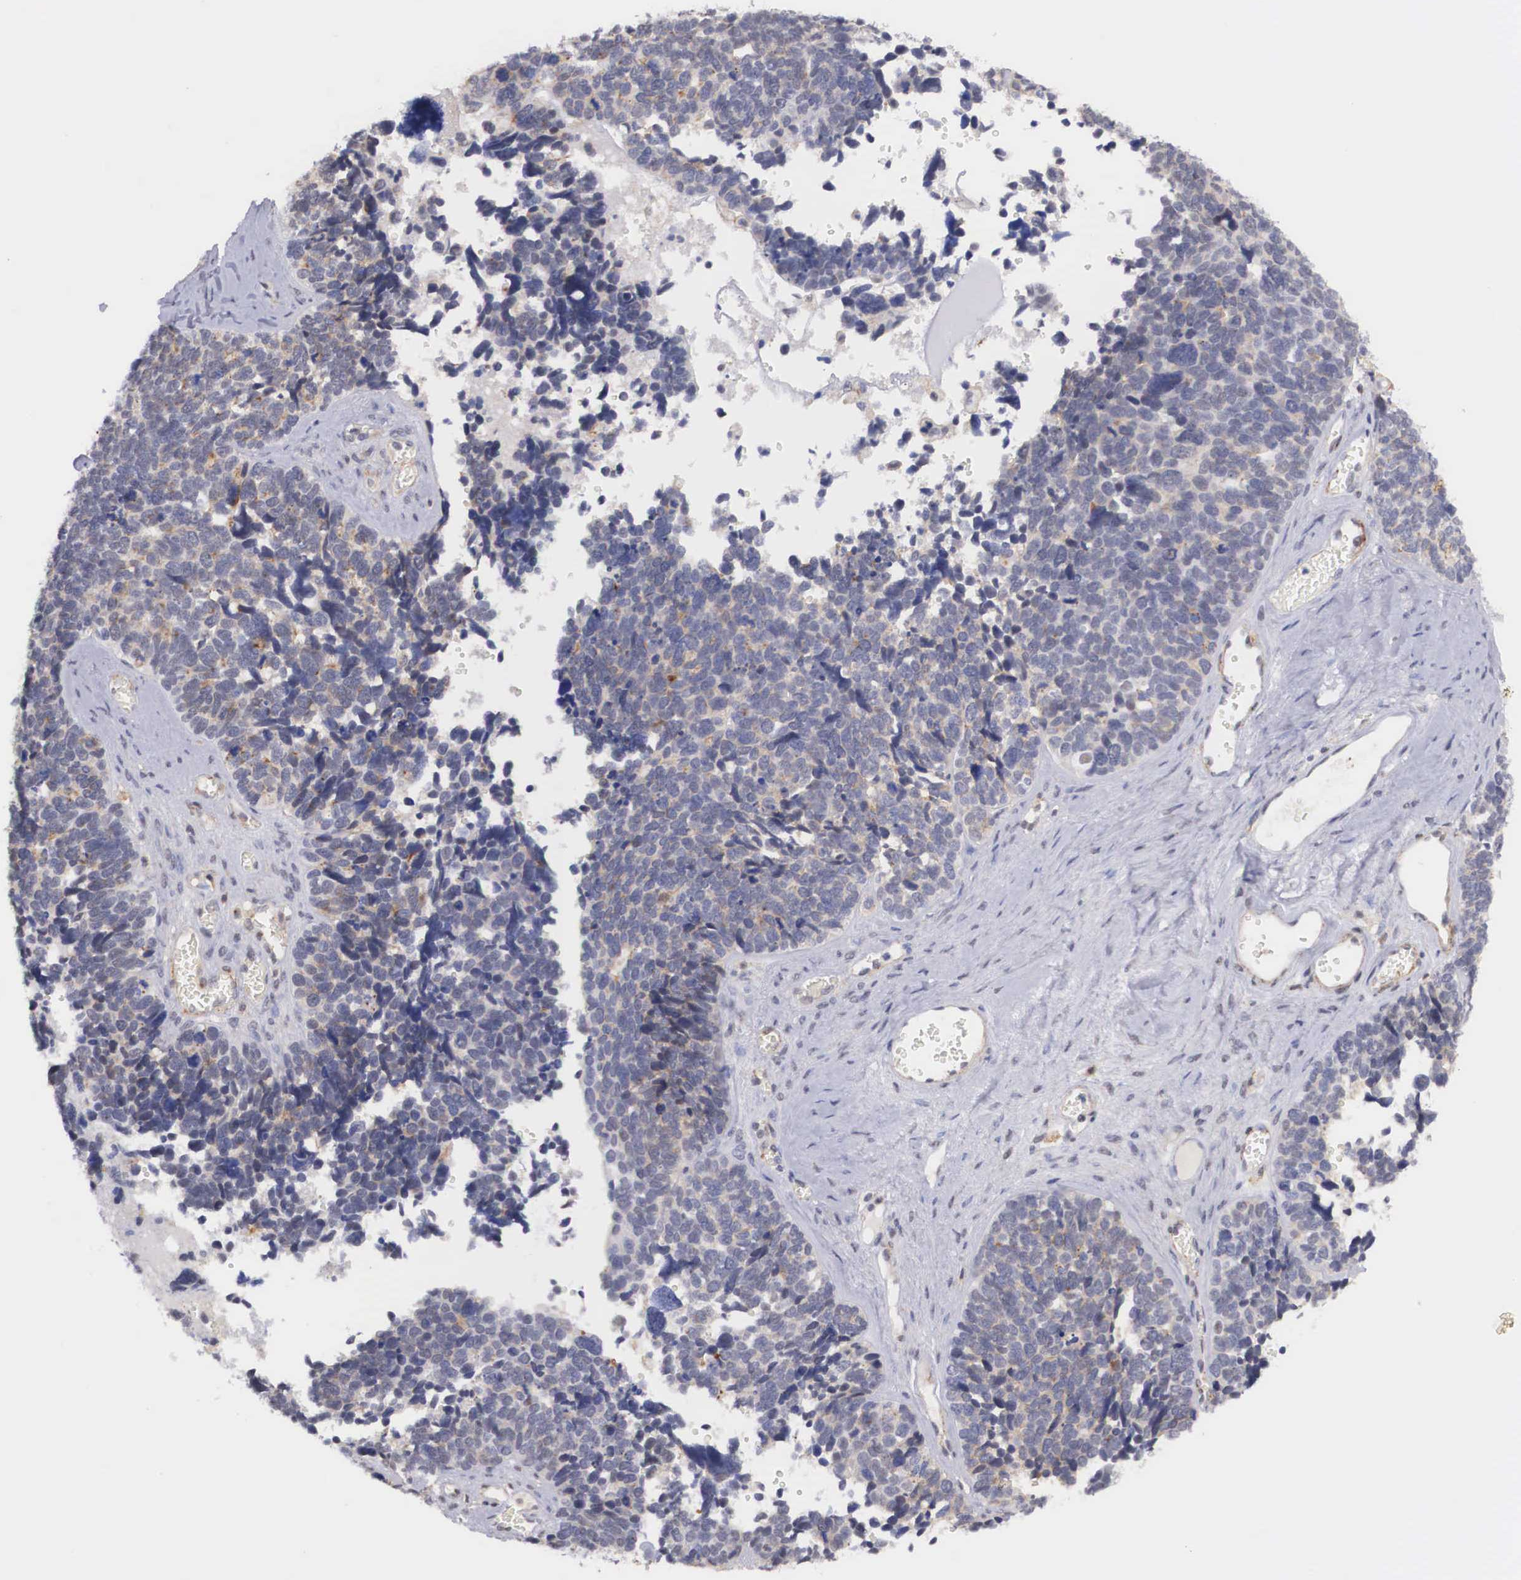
{"staining": {"intensity": "weak", "quantity": "<25%", "location": "cytoplasmic/membranous"}, "tissue": "ovarian cancer", "cell_type": "Tumor cells", "image_type": "cancer", "snomed": [{"axis": "morphology", "description": "Cystadenocarcinoma, serous, NOS"}, {"axis": "topography", "description": "Ovary"}], "caption": "High power microscopy image of an IHC photomicrograph of ovarian cancer (serous cystadenocarcinoma), revealing no significant staining in tumor cells.", "gene": "NR4A2", "patient": {"sex": "female", "age": 77}}